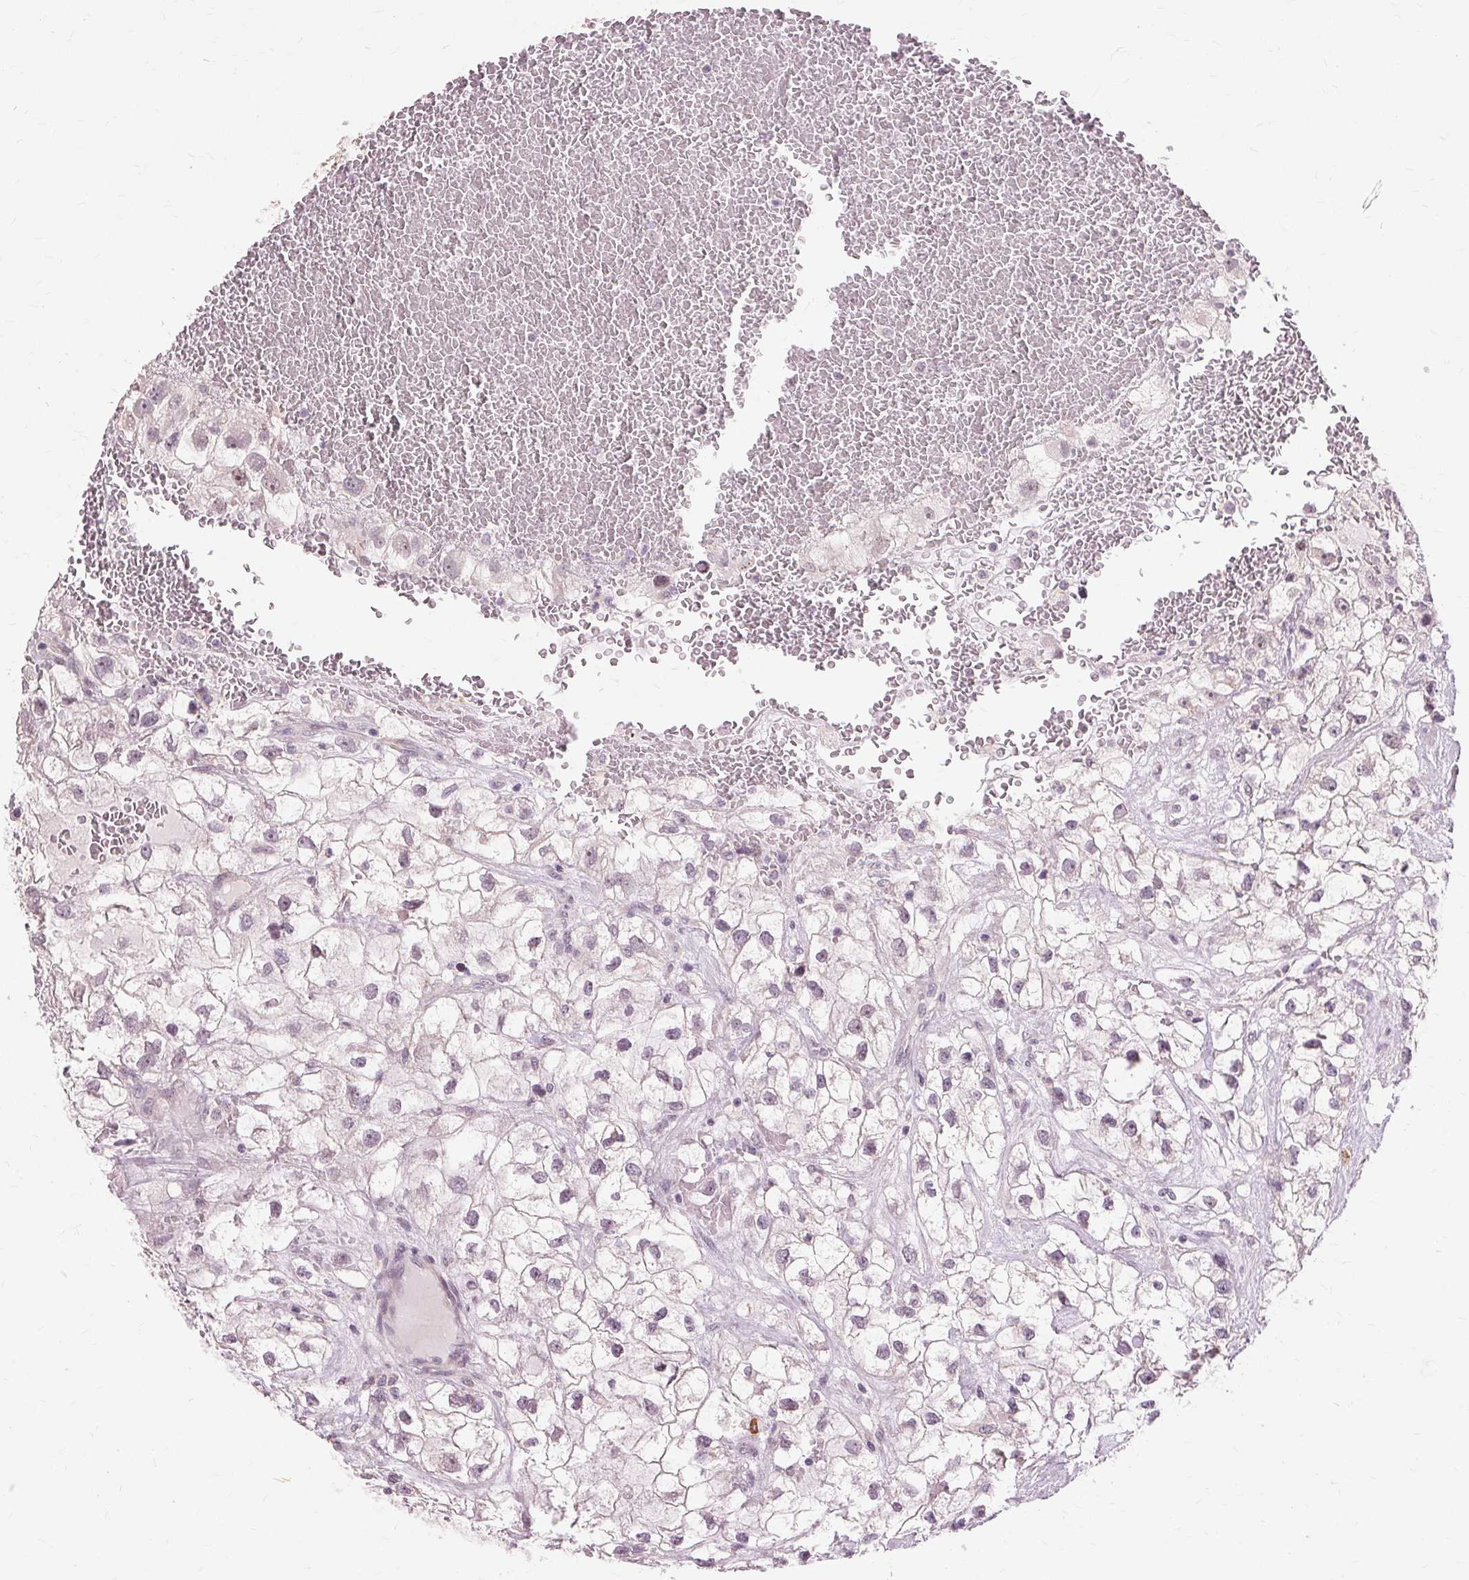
{"staining": {"intensity": "negative", "quantity": "none", "location": "none"}, "tissue": "renal cancer", "cell_type": "Tumor cells", "image_type": "cancer", "snomed": [{"axis": "morphology", "description": "Adenocarcinoma, NOS"}, {"axis": "topography", "description": "Kidney"}], "caption": "Renal cancer stained for a protein using immunohistochemistry demonstrates no expression tumor cells.", "gene": "SIGLEC6", "patient": {"sex": "male", "age": 59}}